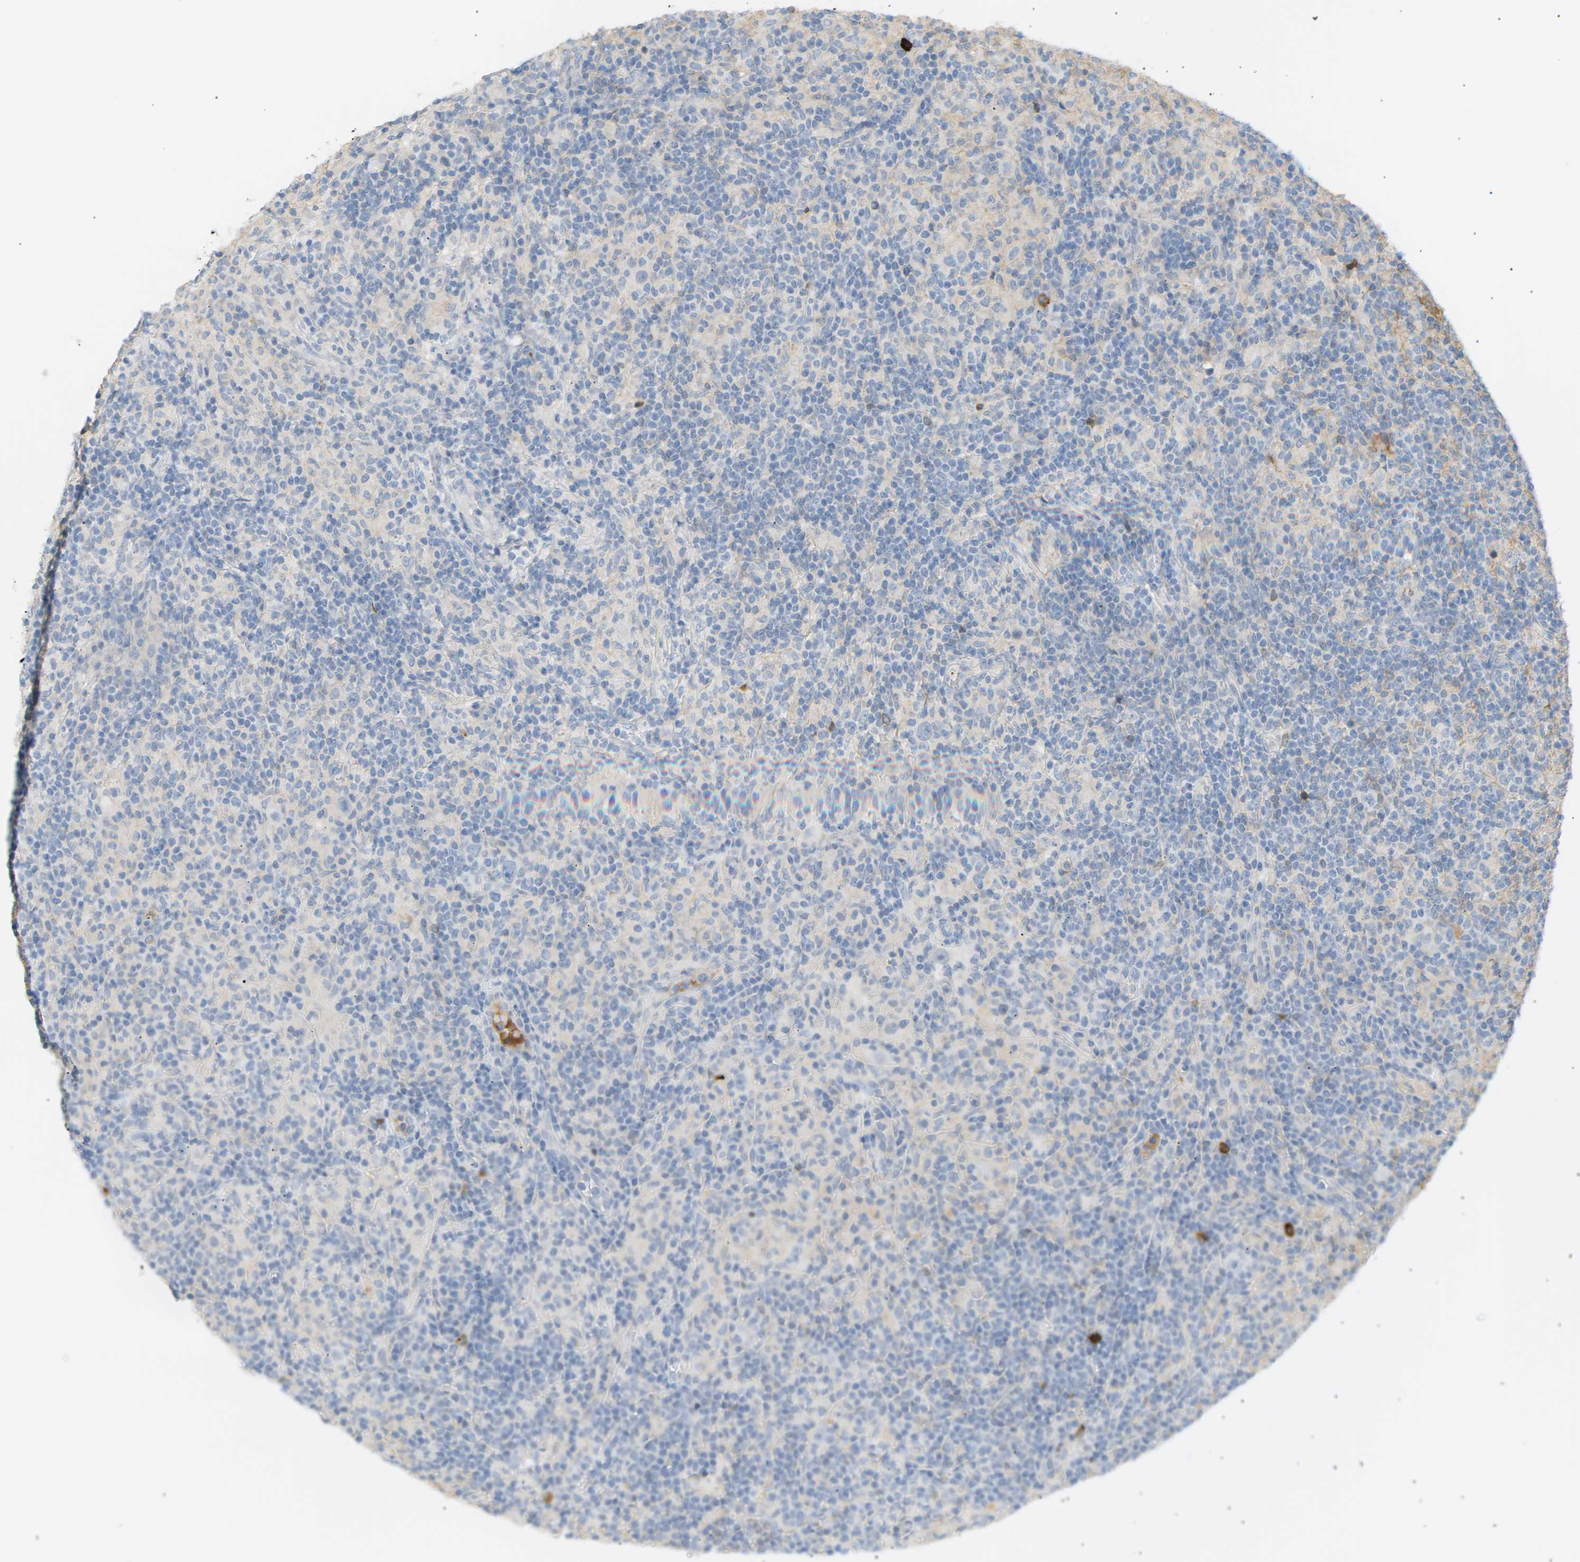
{"staining": {"intensity": "negative", "quantity": "none", "location": "none"}, "tissue": "lymphoma", "cell_type": "Tumor cells", "image_type": "cancer", "snomed": [{"axis": "morphology", "description": "Hodgkin's disease, NOS"}, {"axis": "topography", "description": "Lymph node"}], "caption": "Protein analysis of Hodgkin's disease shows no significant expression in tumor cells.", "gene": "IGLC3", "patient": {"sex": "male", "age": 70}}